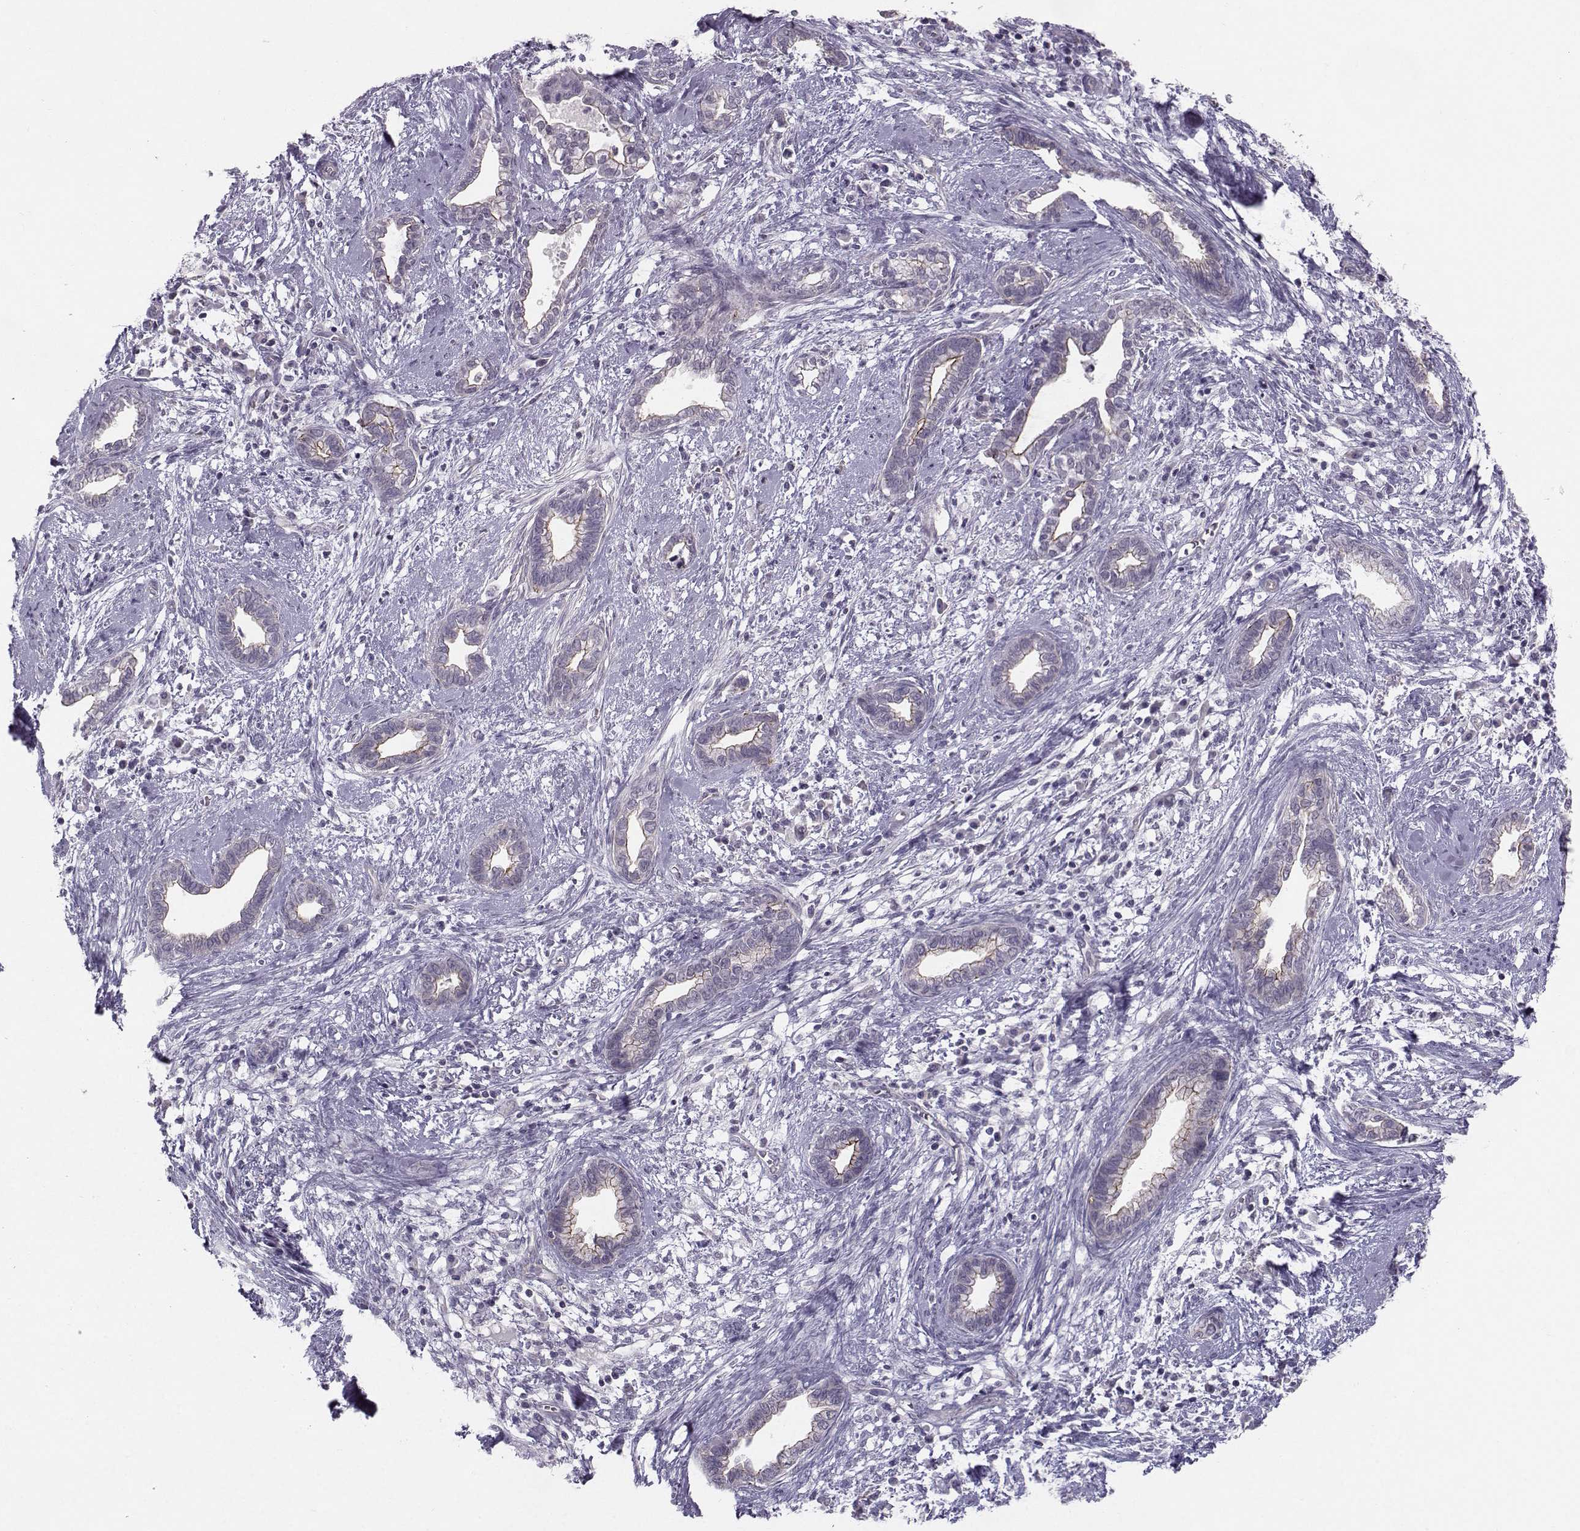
{"staining": {"intensity": "weak", "quantity": "<25%", "location": "cytoplasmic/membranous"}, "tissue": "cervical cancer", "cell_type": "Tumor cells", "image_type": "cancer", "snomed": [{"axis": "morphology", "description": "Adenocarcinoma, NOS"}, {"axis": "topography", "description": "Cervix"}], "caption": "Micrograph shows no significant protein expression in tumor cells of cervical adenocarcinoma.", "gene": "MAST1", "patient": {"sex": "female", "age": 62}}